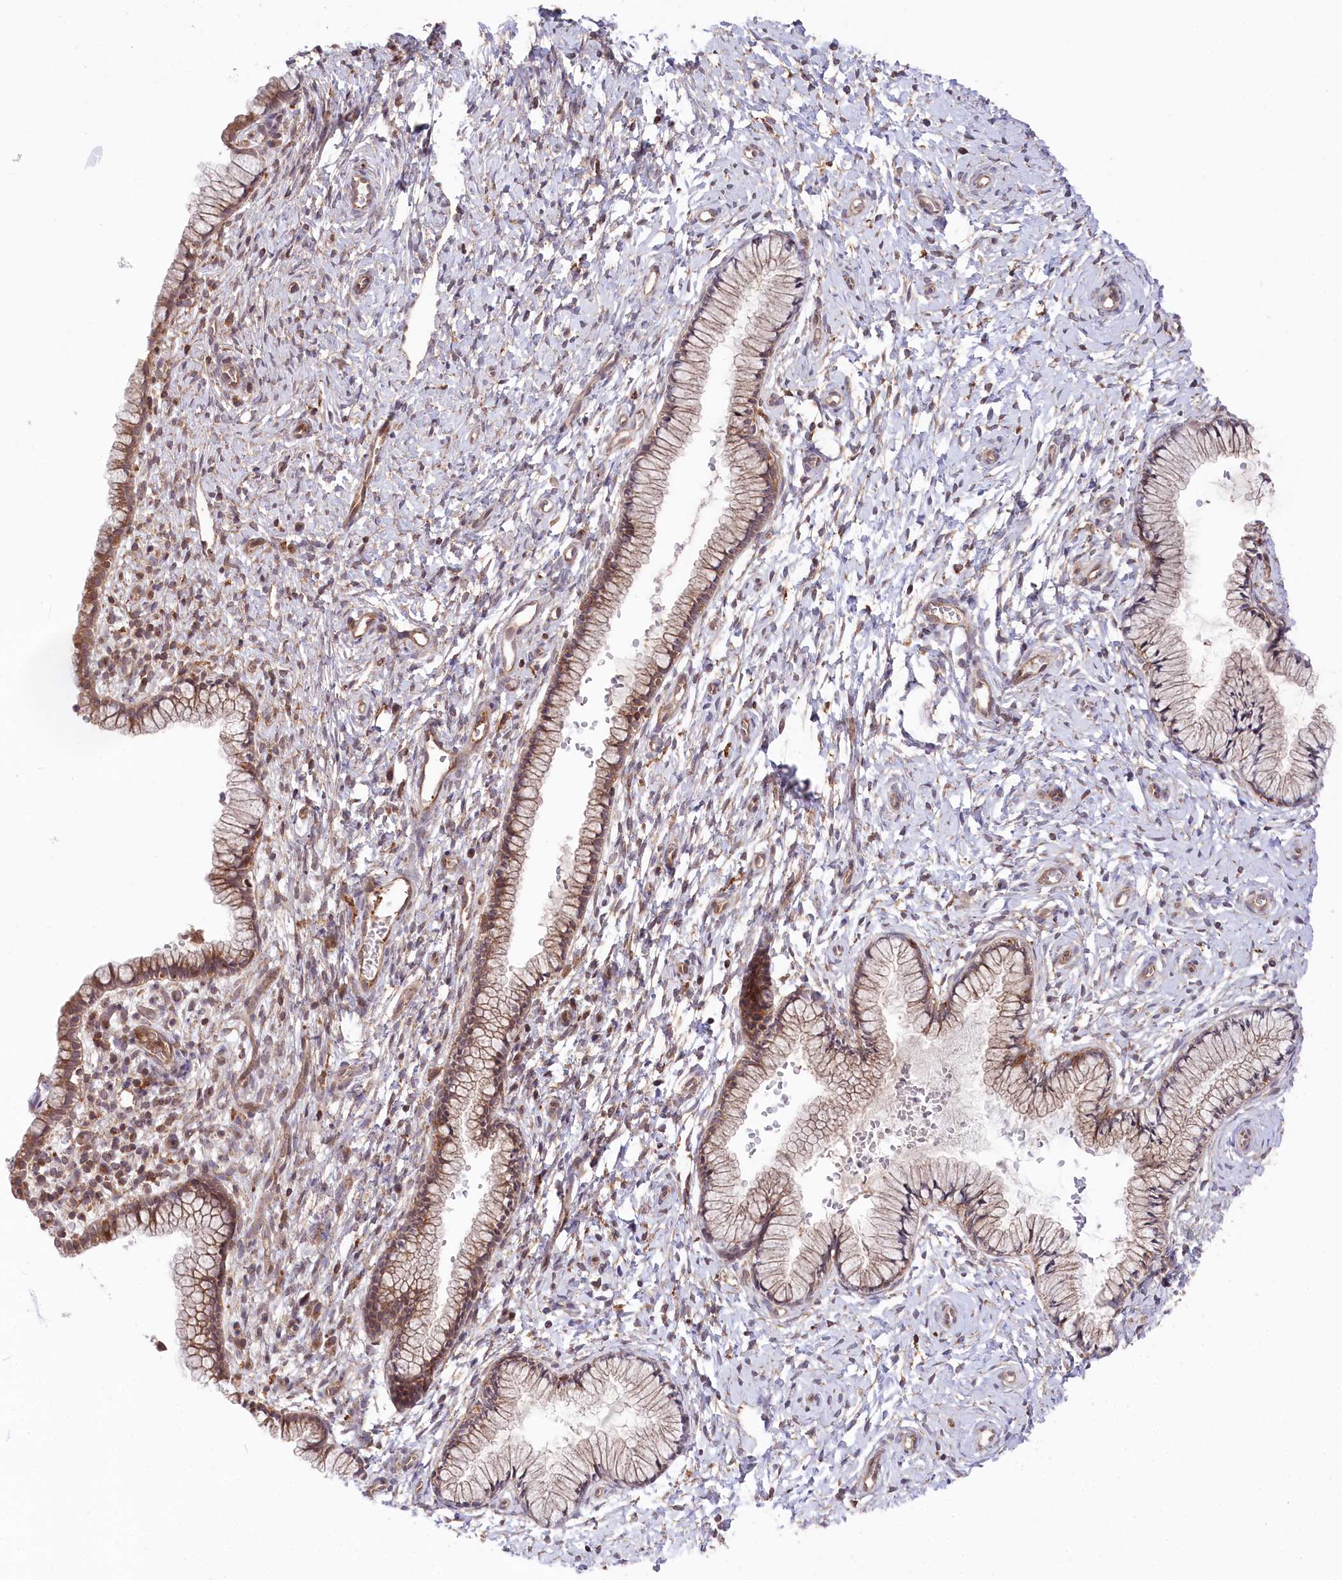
{"staining": {"intensity": "moderate", "quantity": ">75%", "location": "cytoplasmic/membranous"}, "tissue": "cervix", "cell_type": "Glandular cells", "image_type": "normal", "snomed": [{"axis": "morphology", "description": "Normal tissue, NOS"}, {"axis": "topography", "description": "Cervix"}], "caption": "High-power microscopy captured an immunohistochemistry histopathology image of normal cervix, revealing moderate cytoplasmic/membranous expression in about >75% of glandular cells.", "gene": "PPP1R21", "patient": {"sex": "female", "age": 33}}